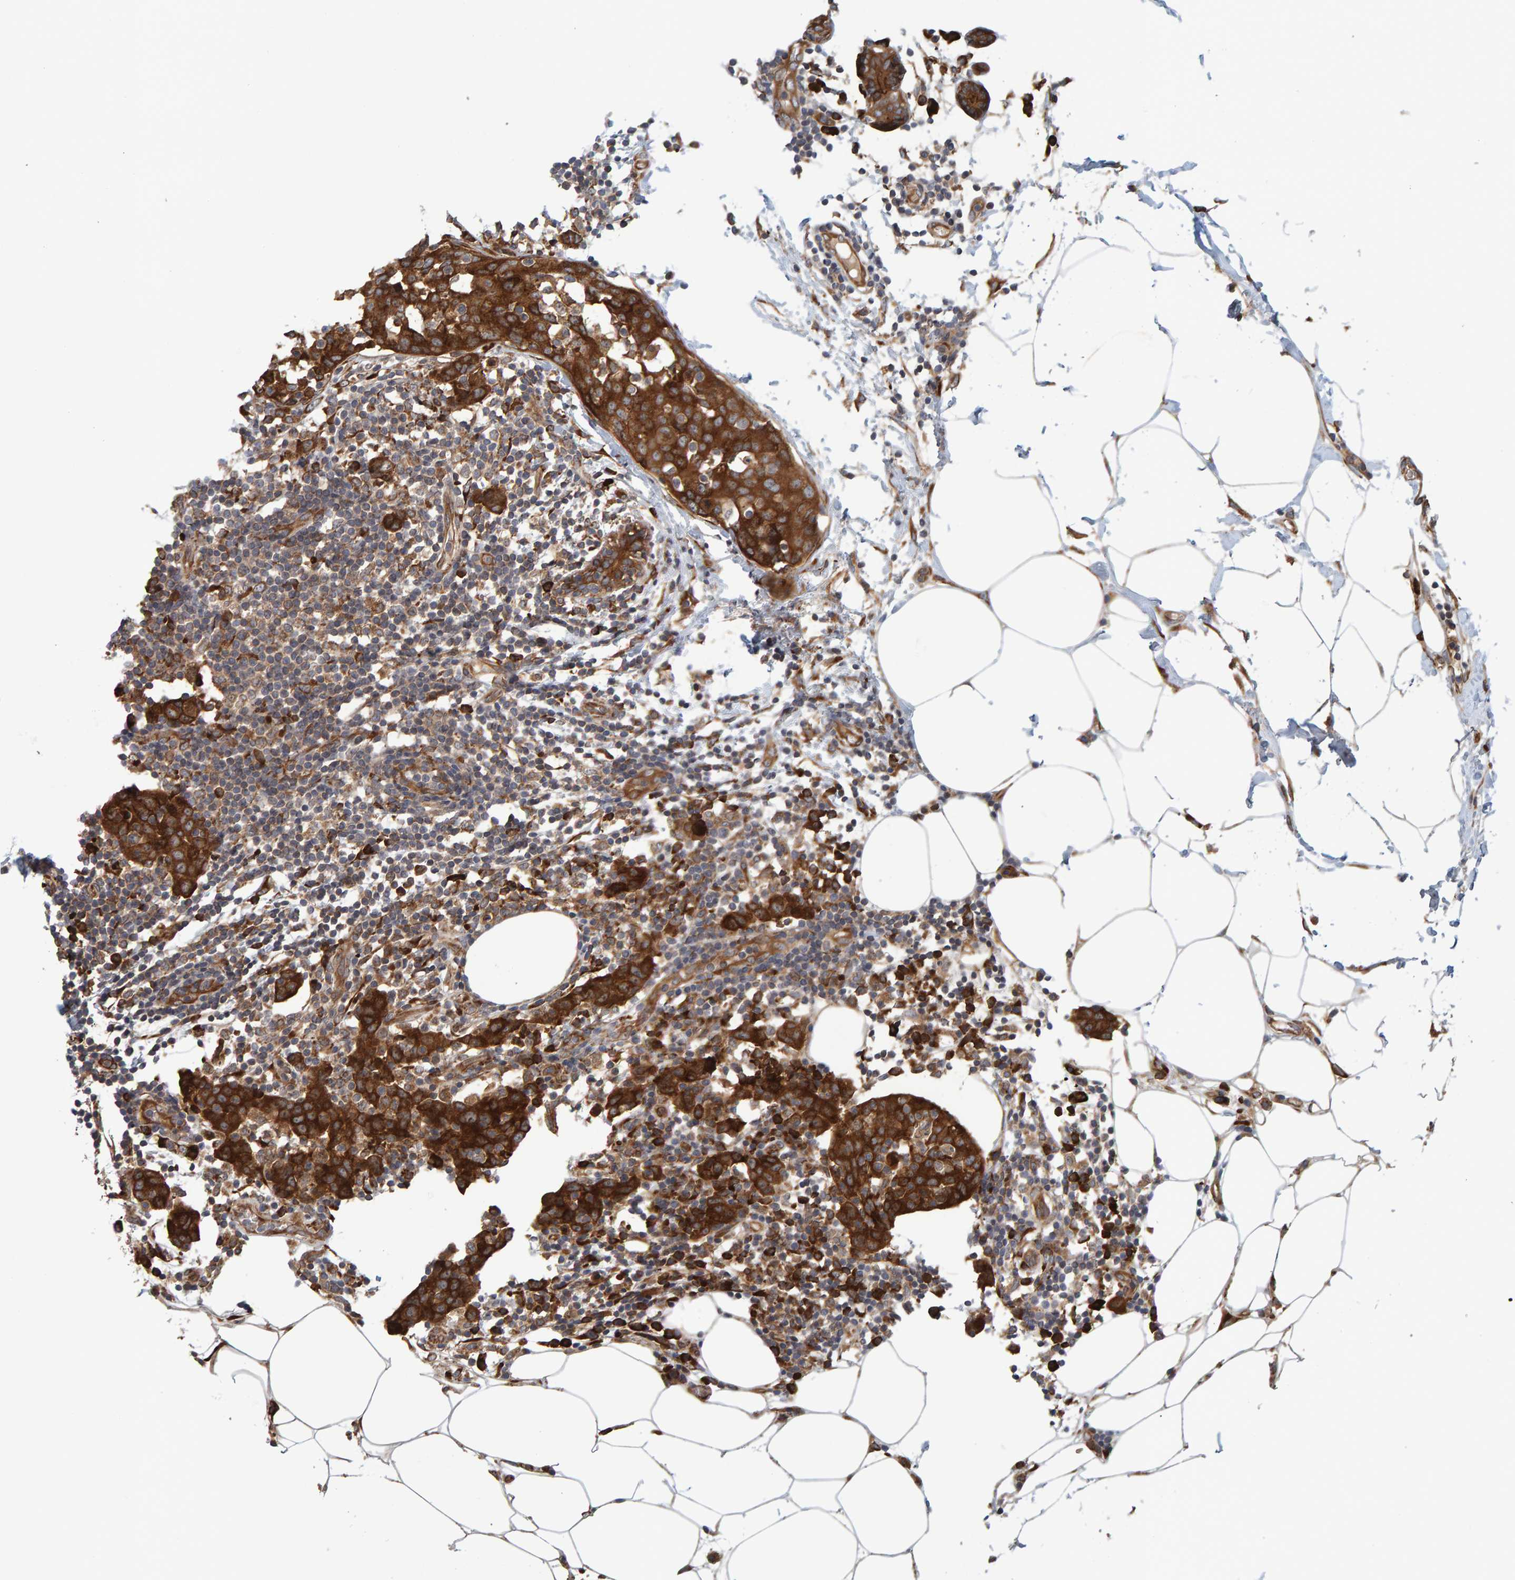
{"staining": {"intensity": "strong", "quantity": ">75%", "location": "cytoplasmic/membranous"}, "tissue": "breast cancer", "cell_type": "Tumor cells", "image_type": "cancer", "snomed": [{"axis": "morphology", "description": "Normal tissue, NOS"}, {"axis": "morphology", "description": "Duct carcinoma"}, {"axis": "topography", "description": "Breast"}], "caption": "Breast cancer (infiltrating ductal carcinoma) stained with immunohistochemistry demonstrates strong cytoplasmic/membranous positivity in about >75% of tumor cells.", "gene": "BAIAP2", "patient": {"sex": "female", "age": 37}}